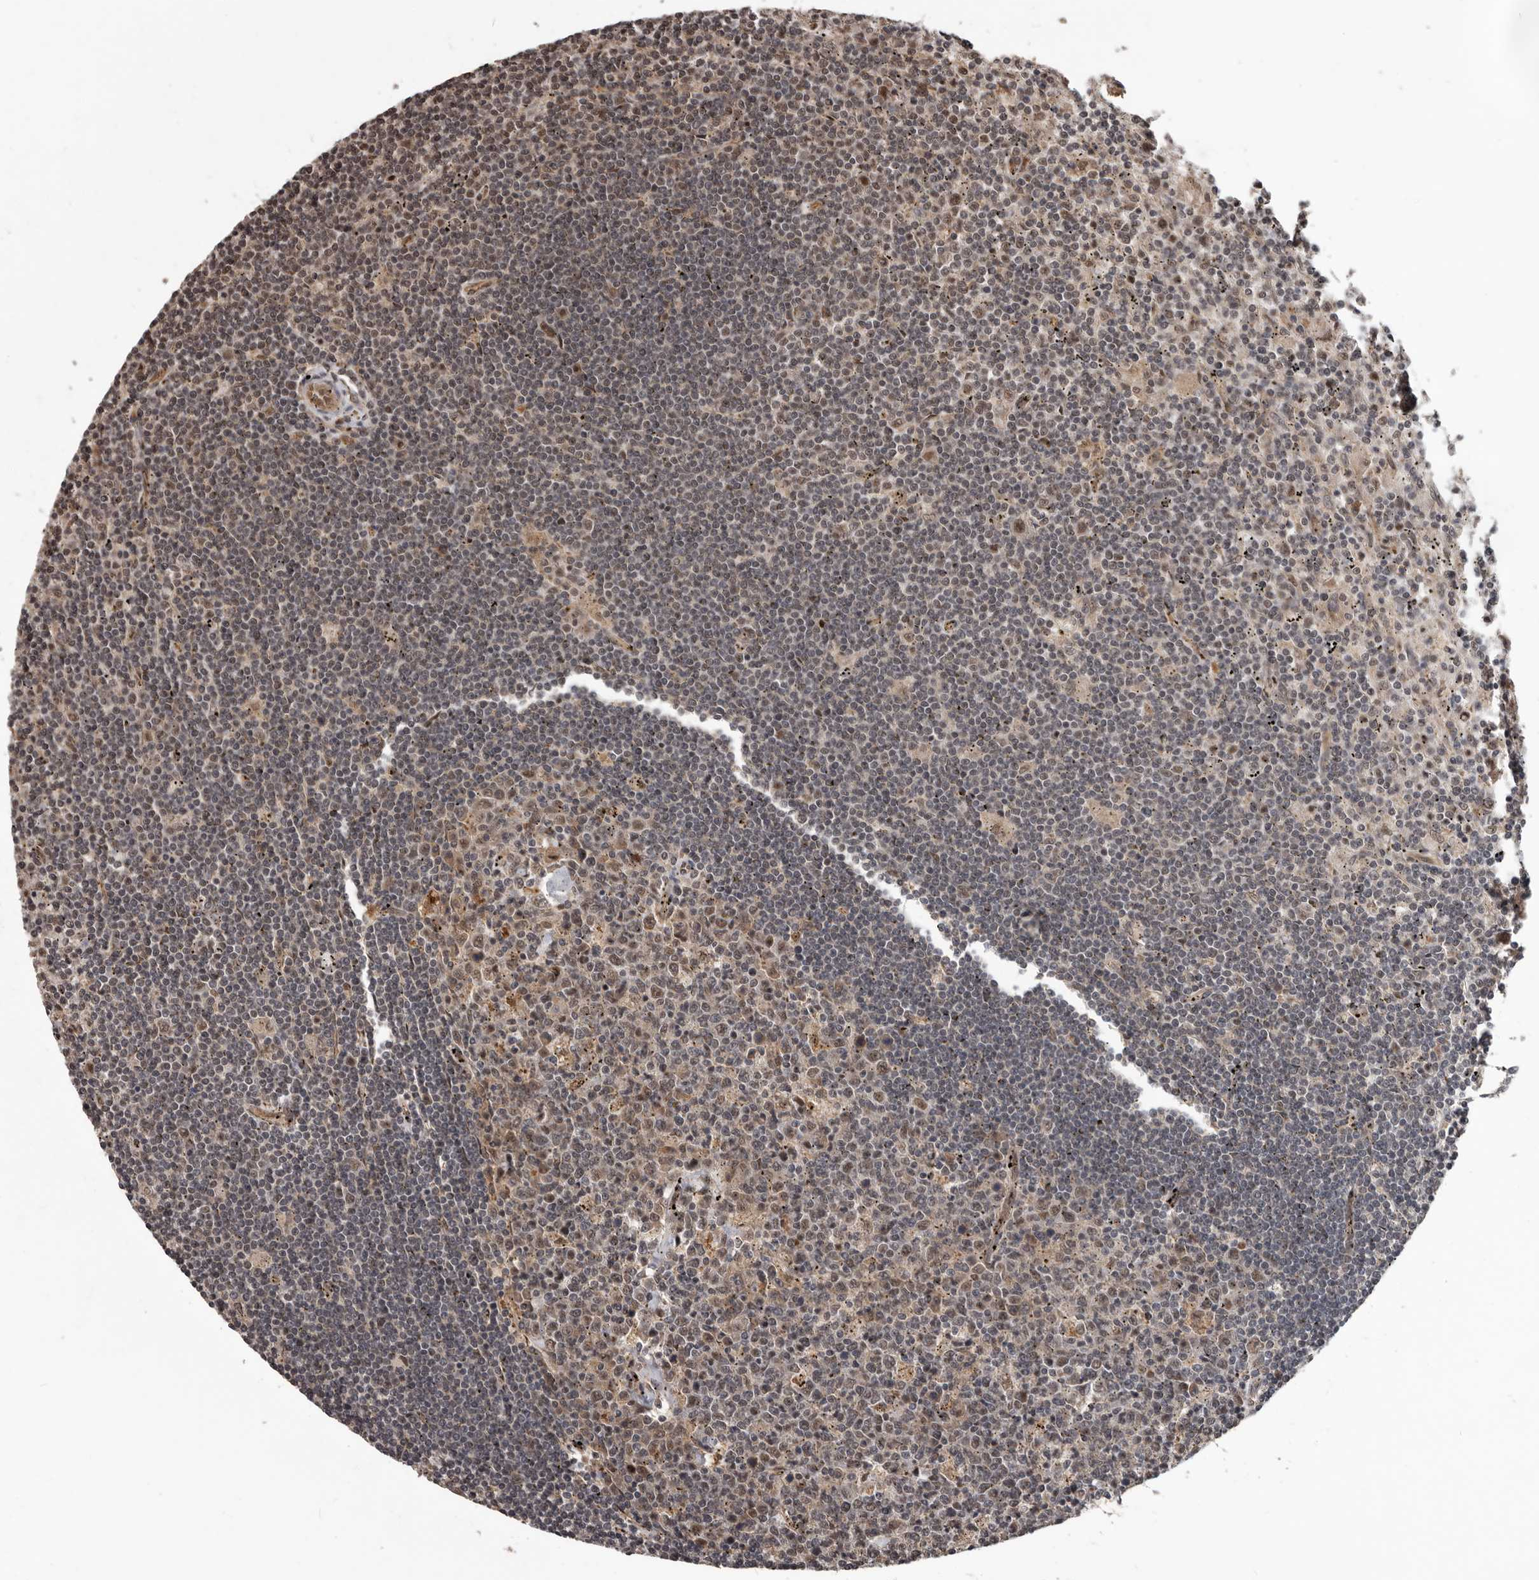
{"staining": {"intensity": "weak", "quantity": "25%-75%", "location": "nuclear"}, "tissue": "lymphoma", "cell_type": "Tumor cells", "image_type": "cancer", "snomed": [{"axis": "morphology", "description": "Malignant lymphoma, non-Hodgkin's type, Low grade"}, {"axis": "topography", "description": "Spleen"}], "caption": "The immunohistochemical stain highlights weak nuclear expression in tumor cells of malignant lymphoma, non-Hodgkin's type (low-grade) tissue. Nuclei are stained in blue.", "gene": "AHR", "patient": {"sex": "male", "age": 76}}